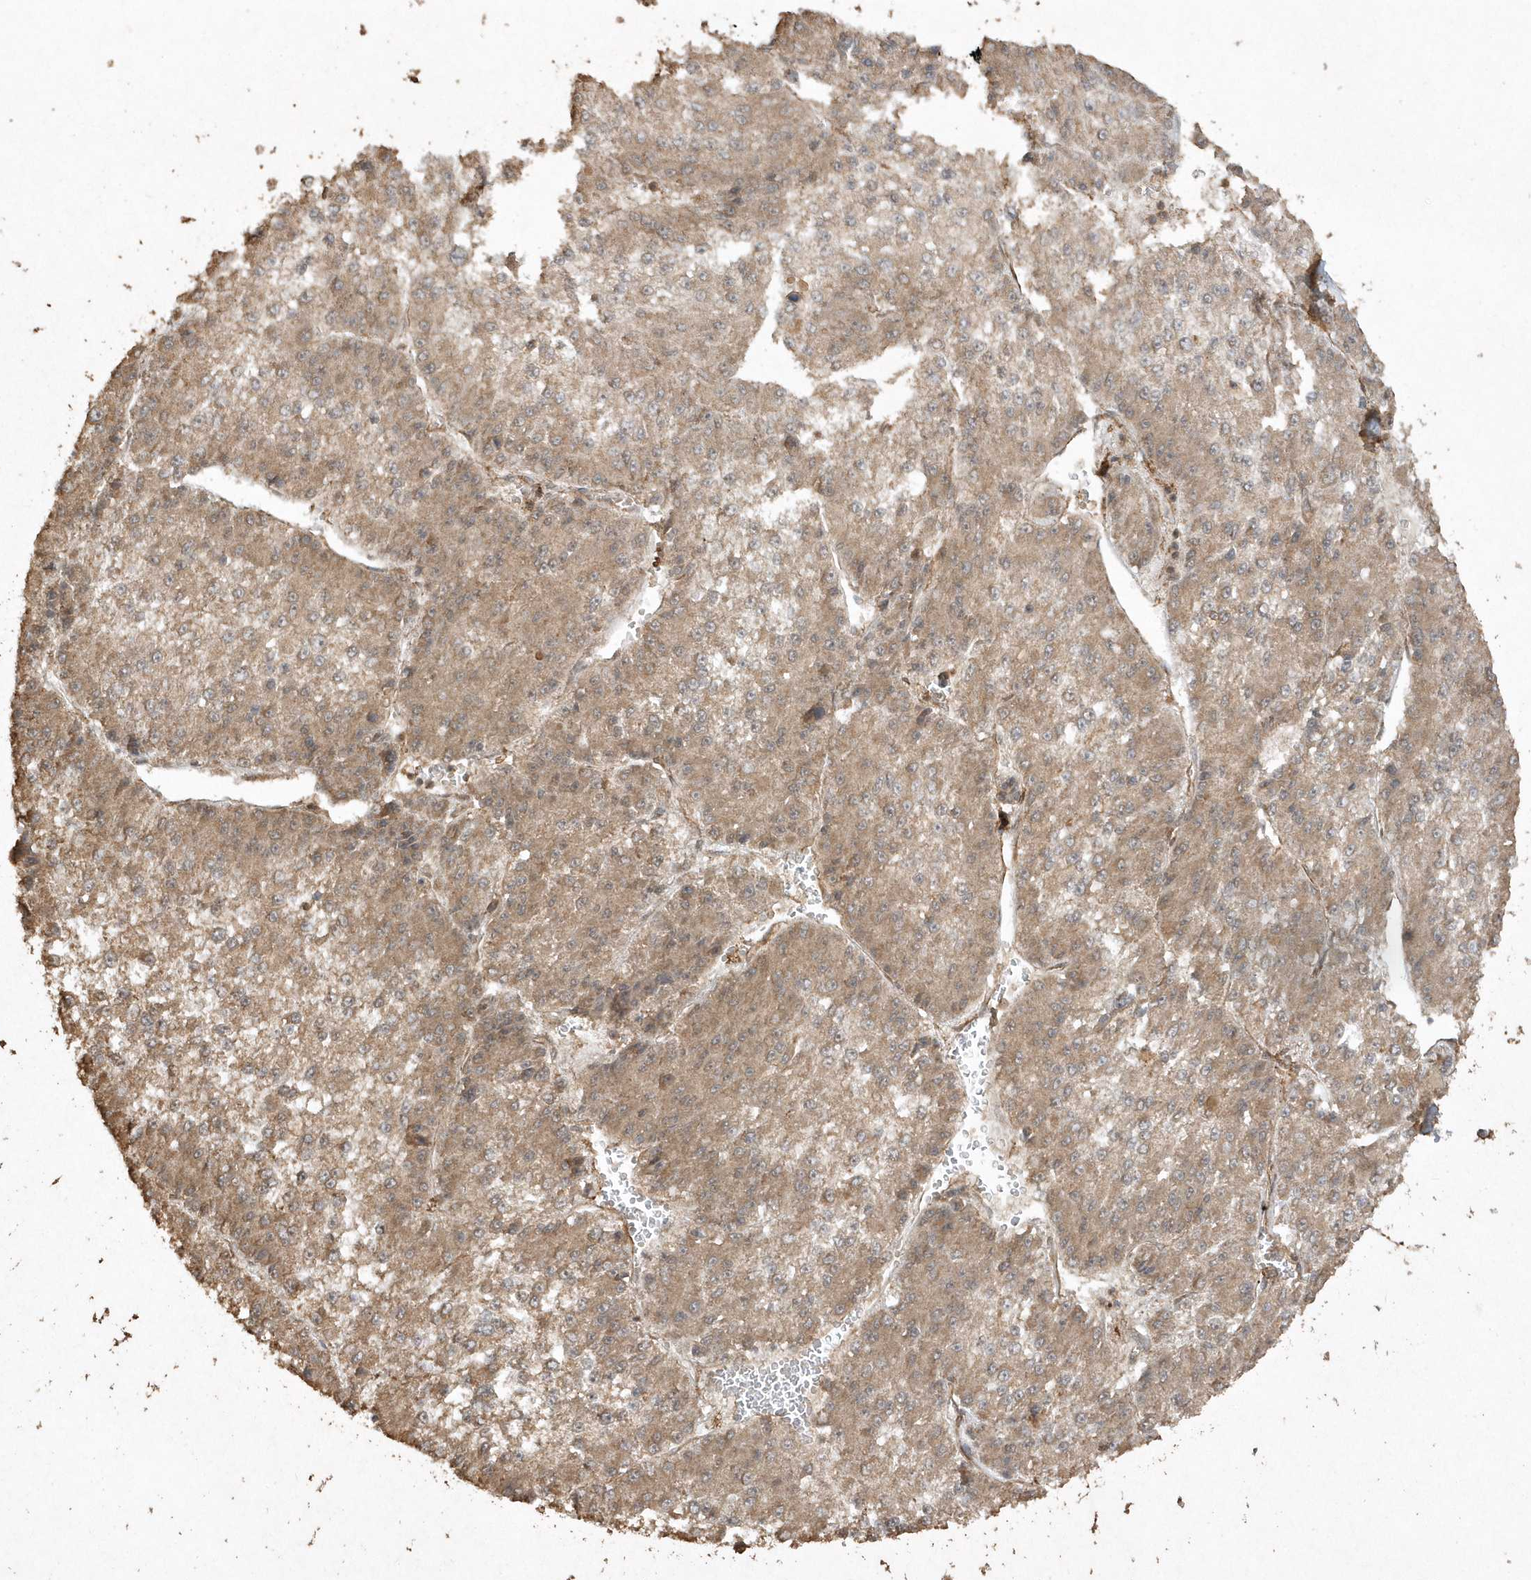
{"staining": {"intensity": "moderate", "quantity": ">75%", "location": "cytoplasmic/membranous"}, "tissue": "liver cancer", "cell_type": "Tumor cells", "image_type": "cancer", "snomed": [{"axis": "morphology", "description": "Carcinoma, Hepatocellular, NOS"}, {"axis": "topography", "description": "Liver"}], "caption": "The immunohistochemical stain highlights moderate cytoplasmic/membranous staining in tumor cells of liver cancer tissue. The staining is performed using DAB brown chromogen to label protein expression. The nuclei are counter-stained blue using hematoxylin.", "gene": "AVPI1", "patient": {"sex": "female", "age": 73}}